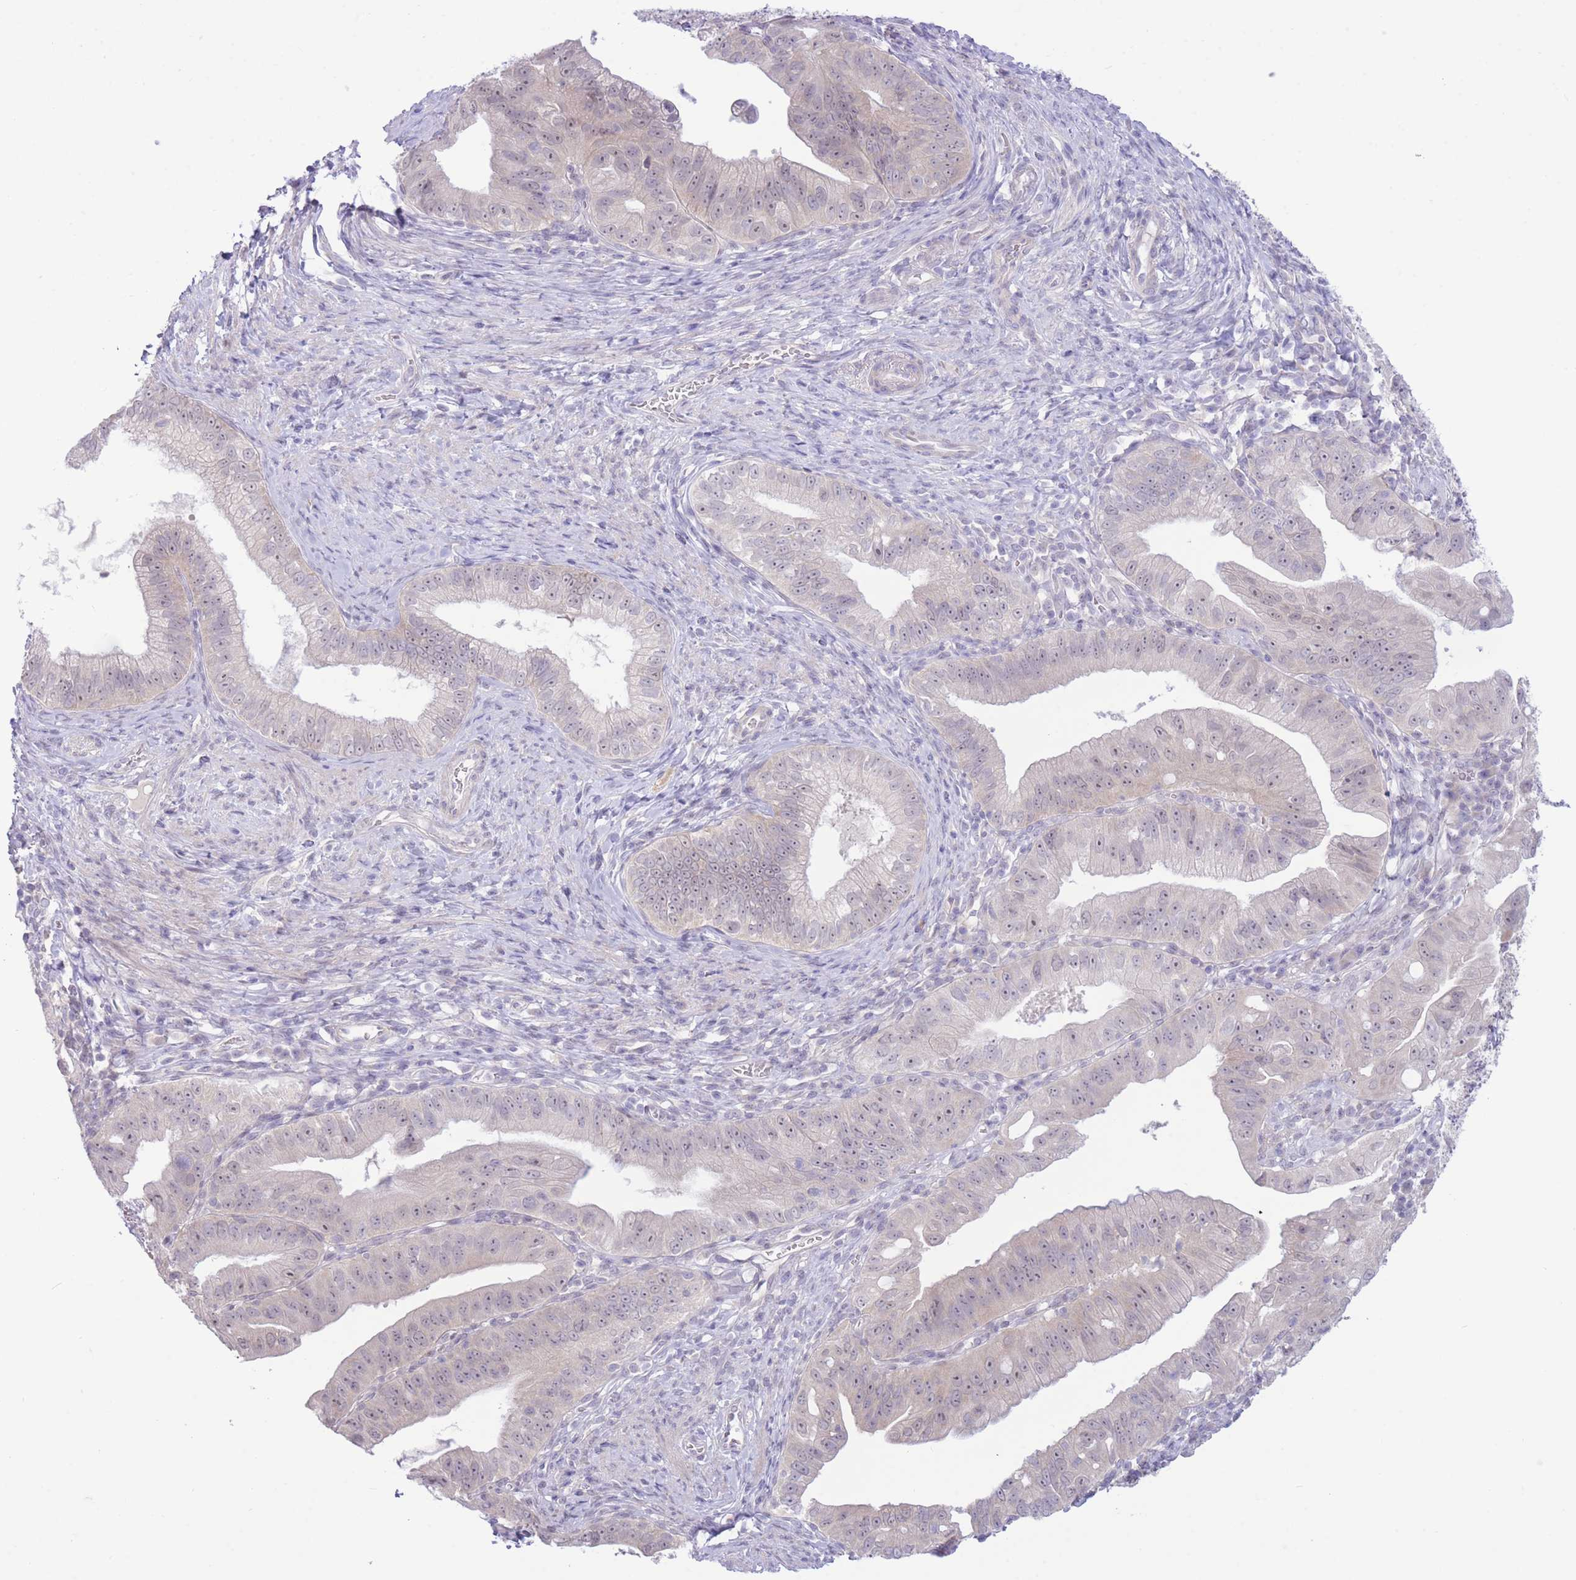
{"staining": {"intensity": "negative", "quantity": "none", "location": "none"}, "tissue": "pancreatic cancer", "cell_type": "Tumor cells", "image_type": "cancer", "snomed": [{"axis": "morphology", "description": "Adenocarcinoma, NOS"}, {"axis": "topography", "description": "Pancreas"}], "caption": "Protein analysis of pancreatic cancer (adenocarcinoma) reveals no significant positivity in tumor cells. (DAB IHC, high magnification).", "gene": "FBXO46", "patient": {"sex": "male", "age": 70}}